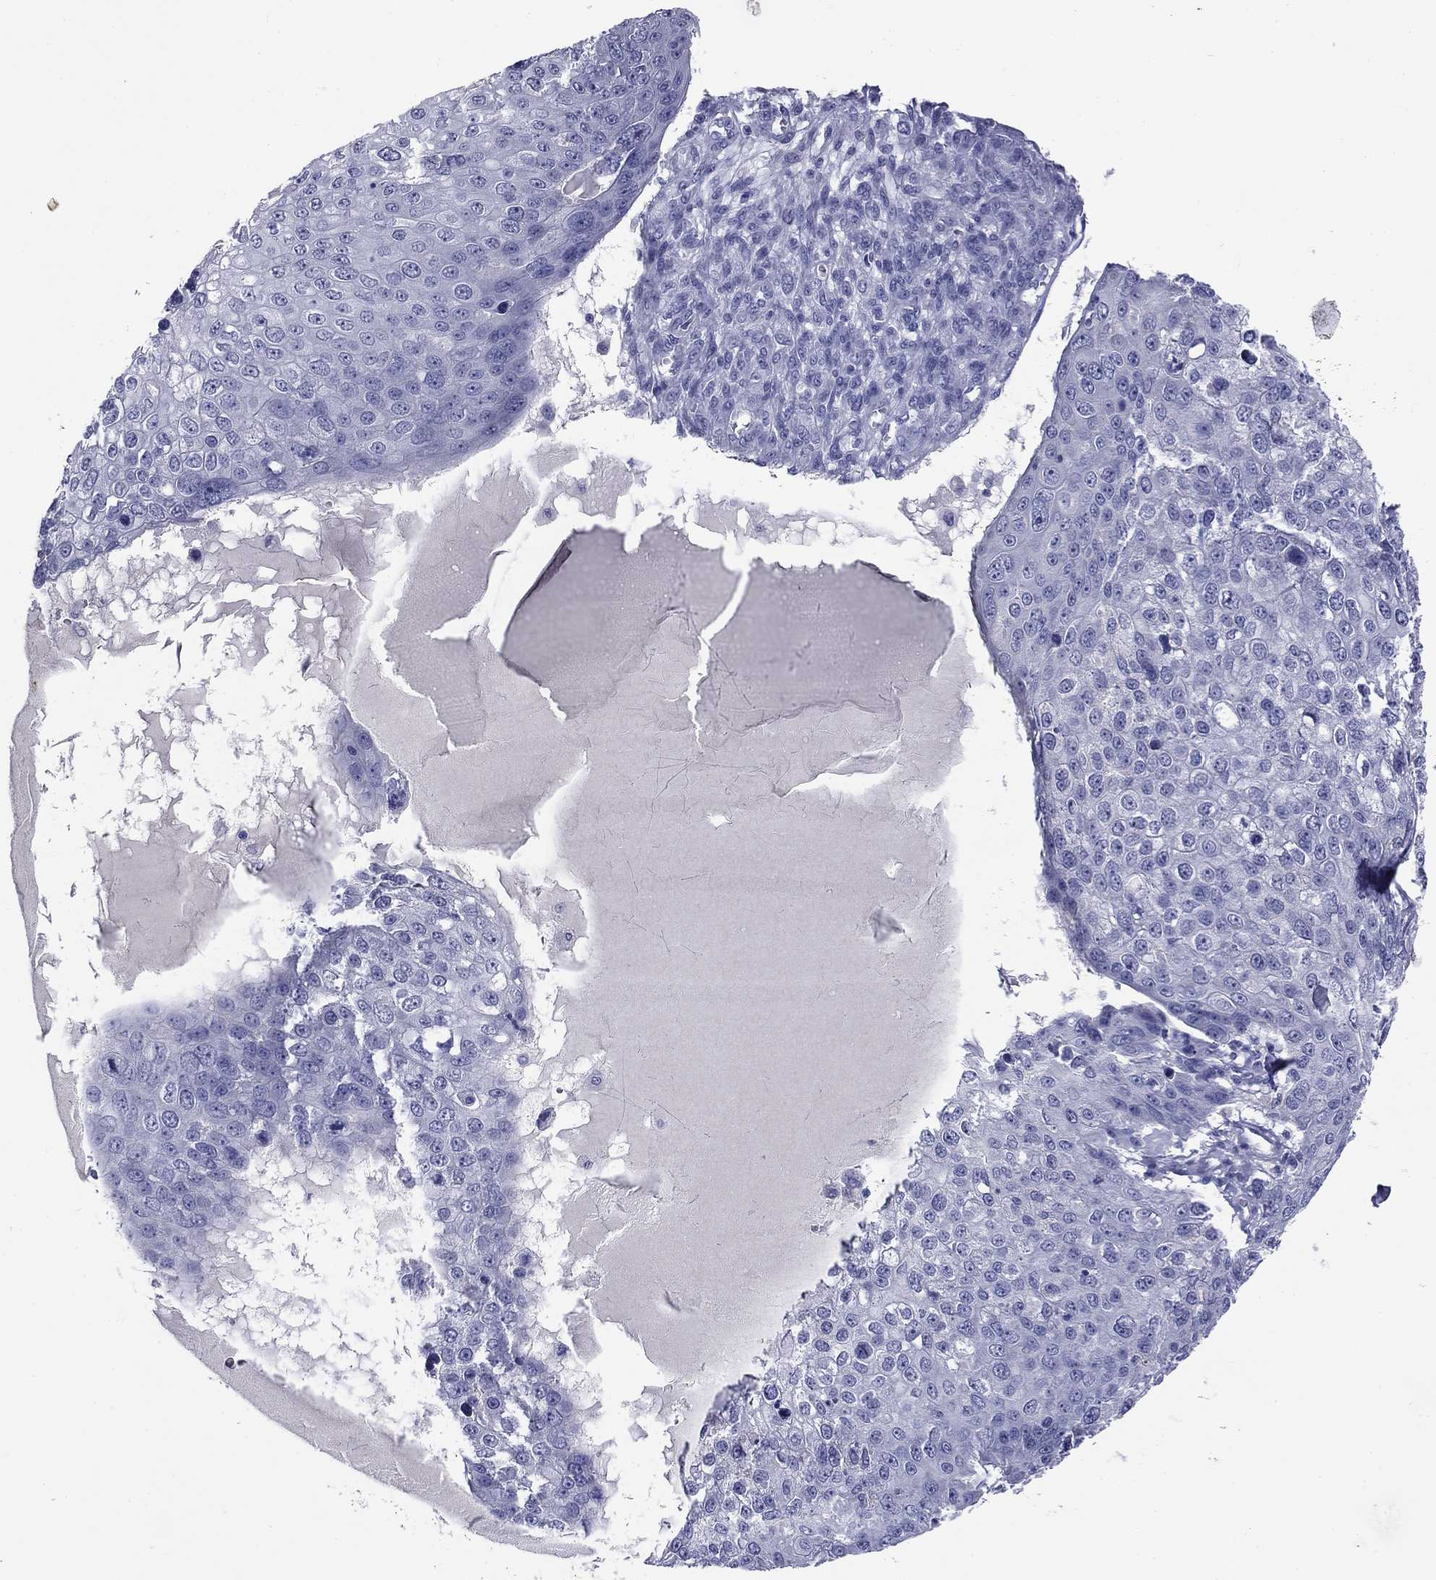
{"staining": {"intensity": "negative", "quantity": "none", "location": "none"}, "tissue": "skin cancer", "cell_type": "Tumor cells", "image_type": "cancer", "snomed": [{"axis": "morphology", "description": "Squamous cell carcinoma, NOS"}, {"axis": "topography", "description": "Skin"}], "caption": "The immunohistochemistry image has no significant staining in tumor cells of skin squamous cell carcinoma tissue.", "gene": "ABCC2", "patient": {"sex": "male", "age": 71}}